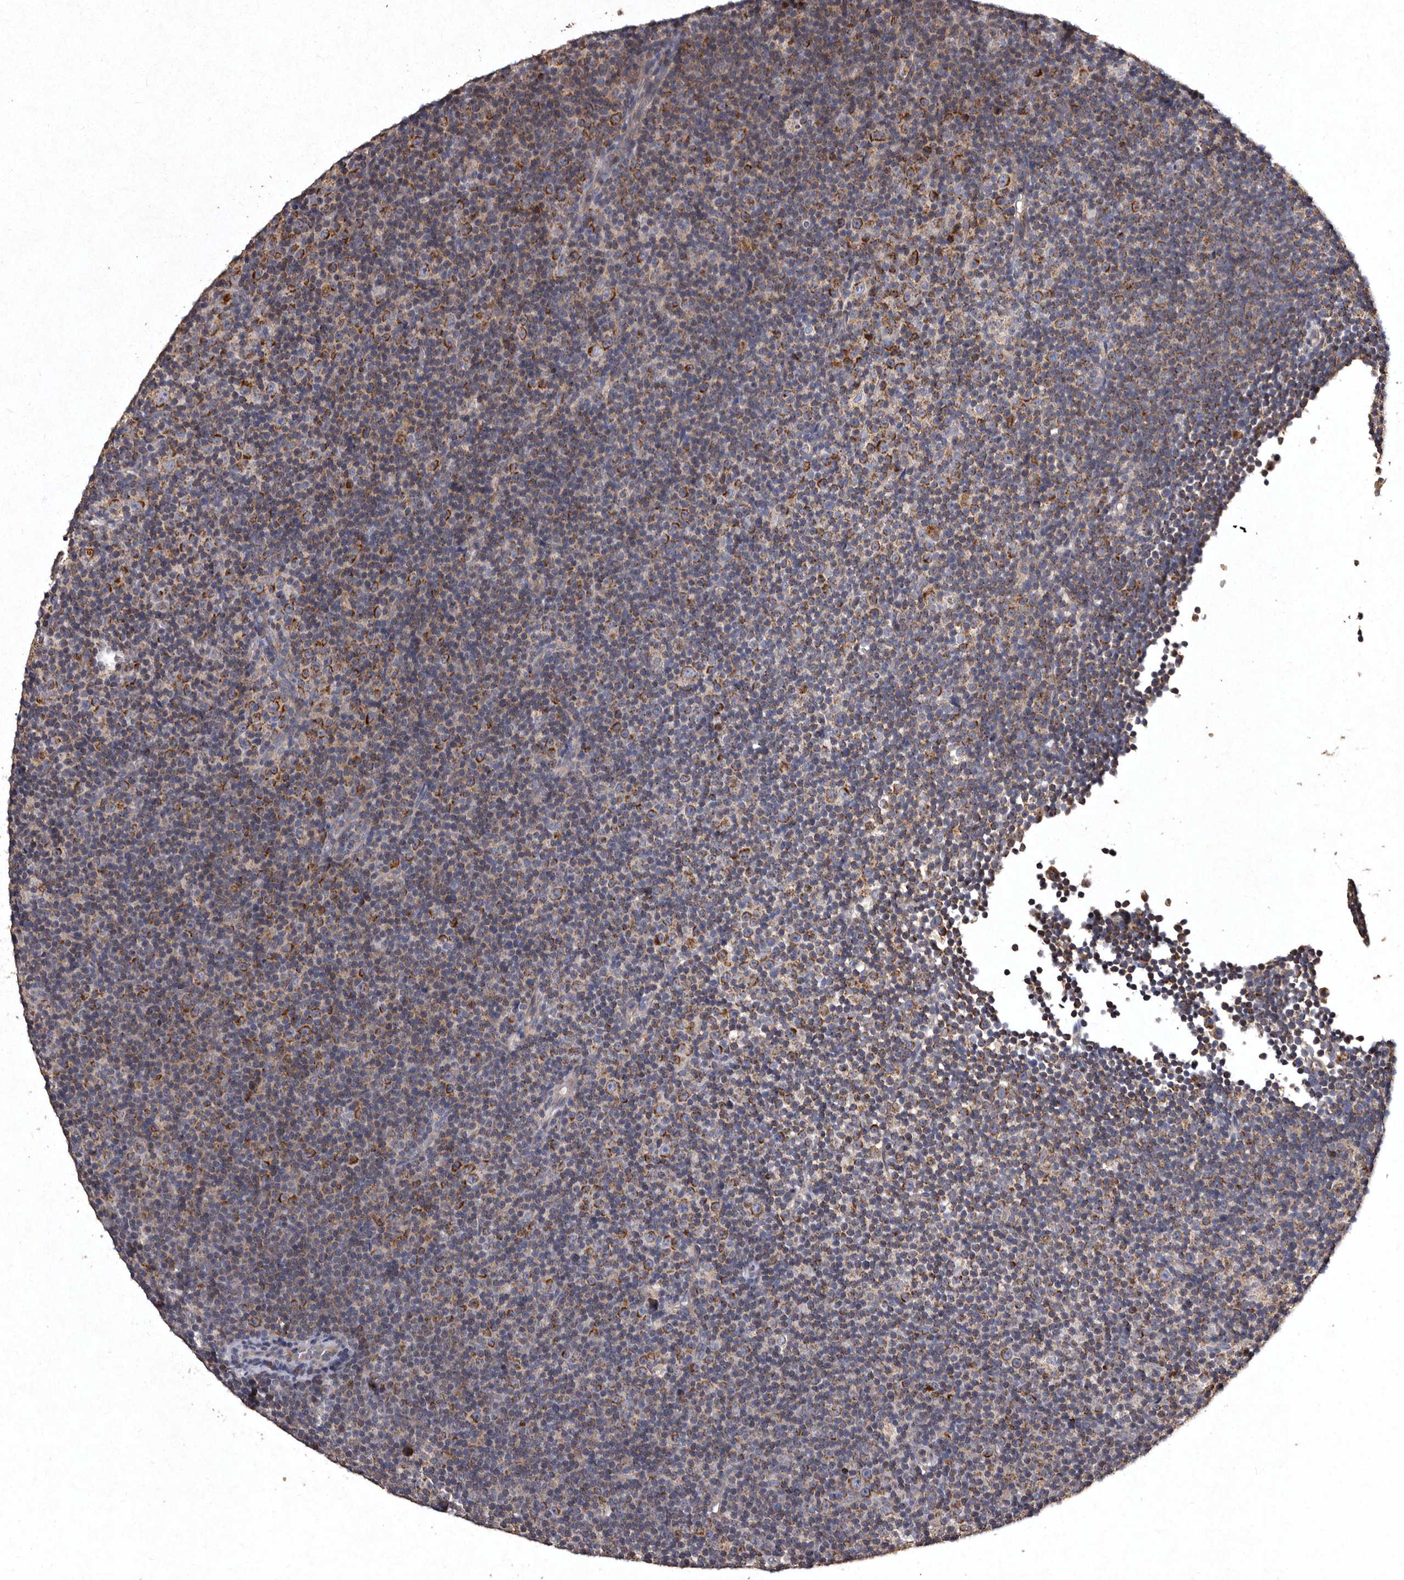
{"staining": {"intensity": "moderate", "quantity": ">75%", "location": "cytoplasmic/membranous"}, "tissue": "lymphoma", "cell_type": "Tumor cells", "image_type": "cancer", "snomed": [{"axis": "morphology", "description": "Malignant lymphoma, non-Hodgkin's type, Low grade"}, {"axis": "topography", "description": "Lymph node"}], "caption": "Moderate cytoplasmic/membranous expression for a protein is appreciated in about >75% of tumor cells of lymphoma using immunohistochemistry.", "gene": "TFB1M", "patient": {"sex": "female", "age": 67}}